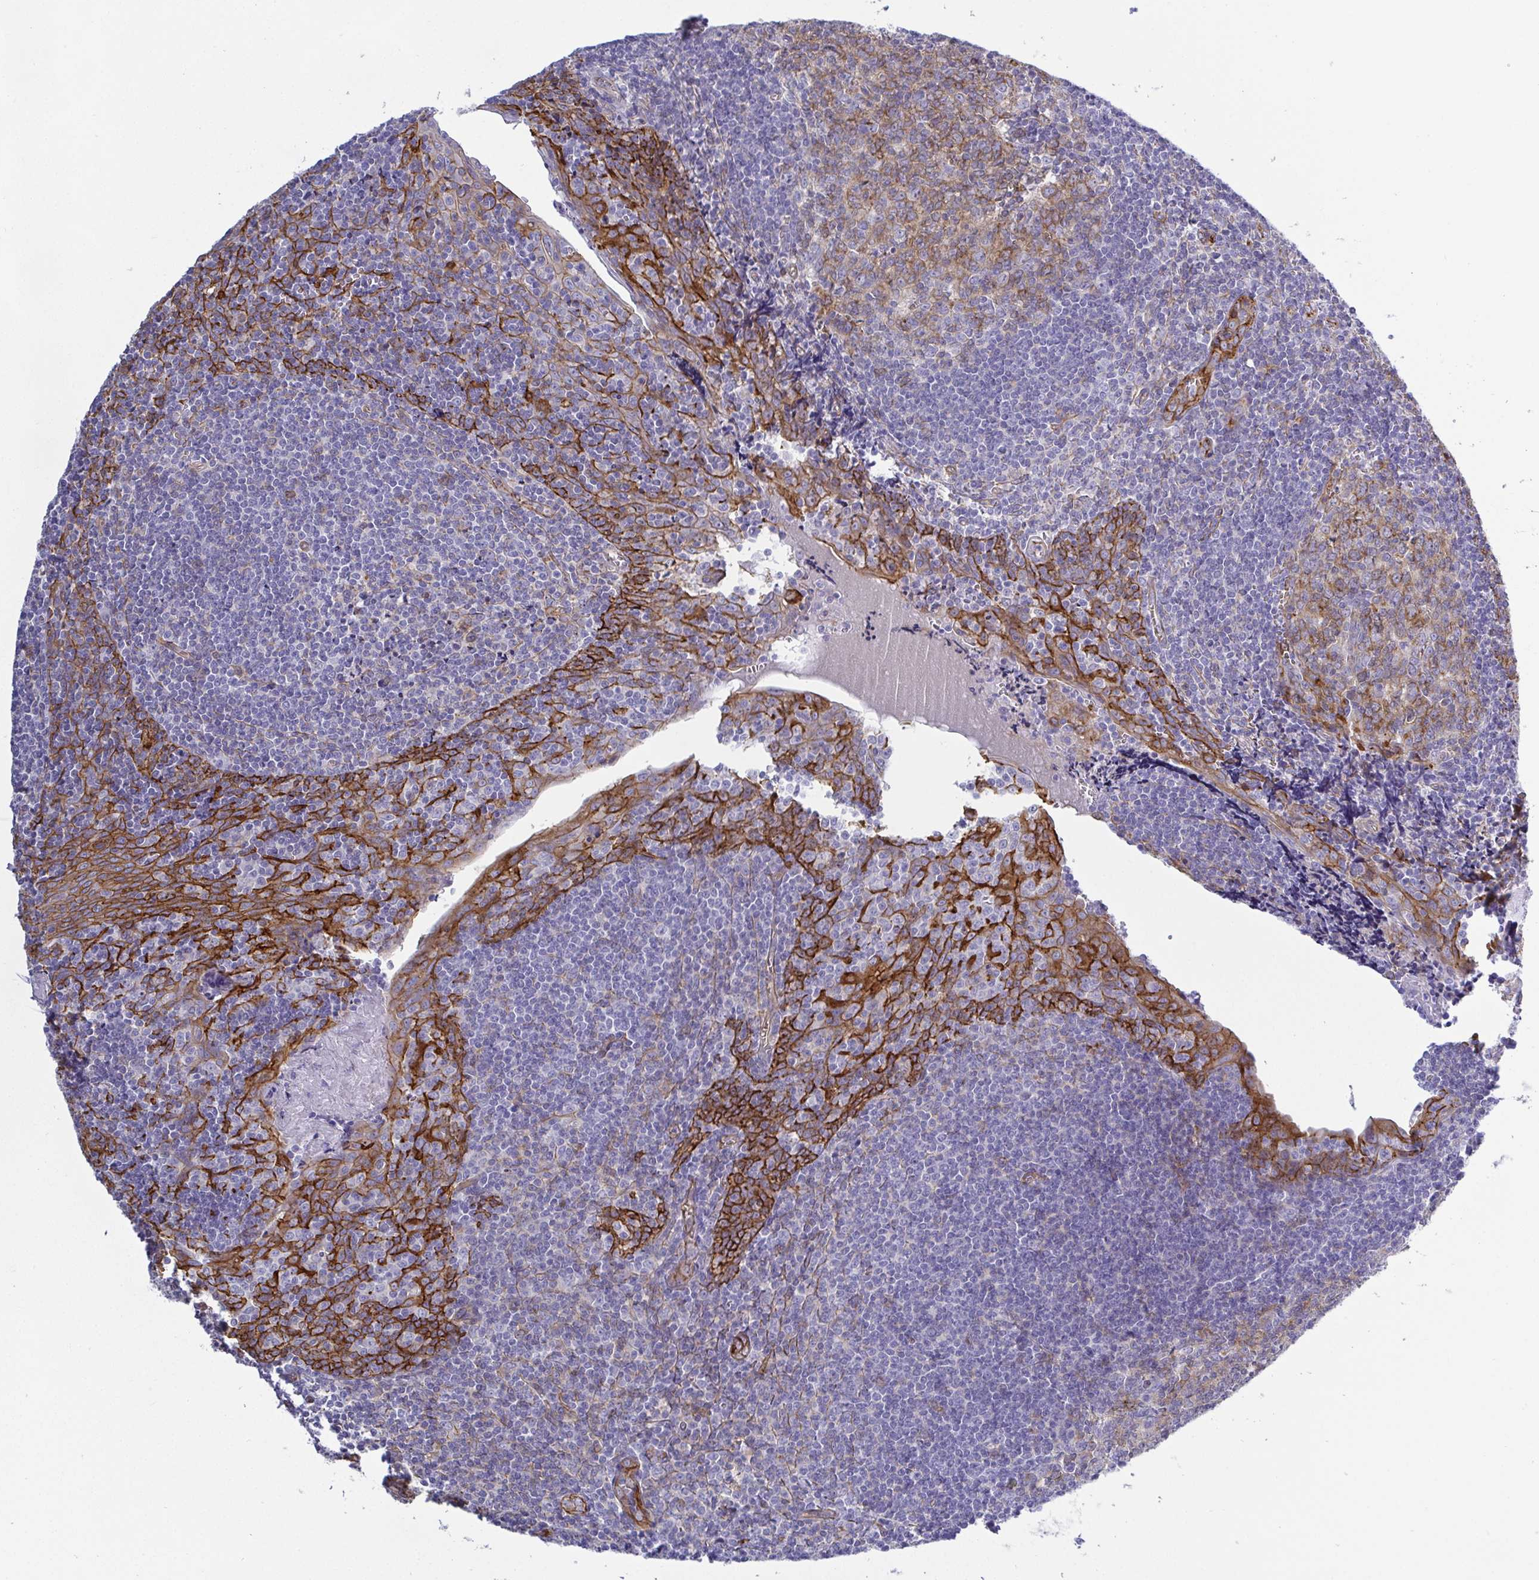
{"staining": {"intensity": "weak", "quantity": "25%-75%", "location": "cytoplasmic/membranous"}, "tissue": "tonsil", "cell_type": "Germinal center cells", "image_type": "normal", "snomed": [{"axis": "morphology", "description": "Normal tissue, NOS"}, {"axis": "morphology", "description": "Inflammation, NOS"}, {"axis": "topography", "description": "Tonsil"}], "caption": "A high-resolution image shows immunohistochemistry (IHC) staining of normal tonsil, which displays weak cytoplasmic/membranous positivity in approximately 25%-75% of germinal center cells.", "gene": "LIMA1", "patient": {"sex": "female", "age": 31}}